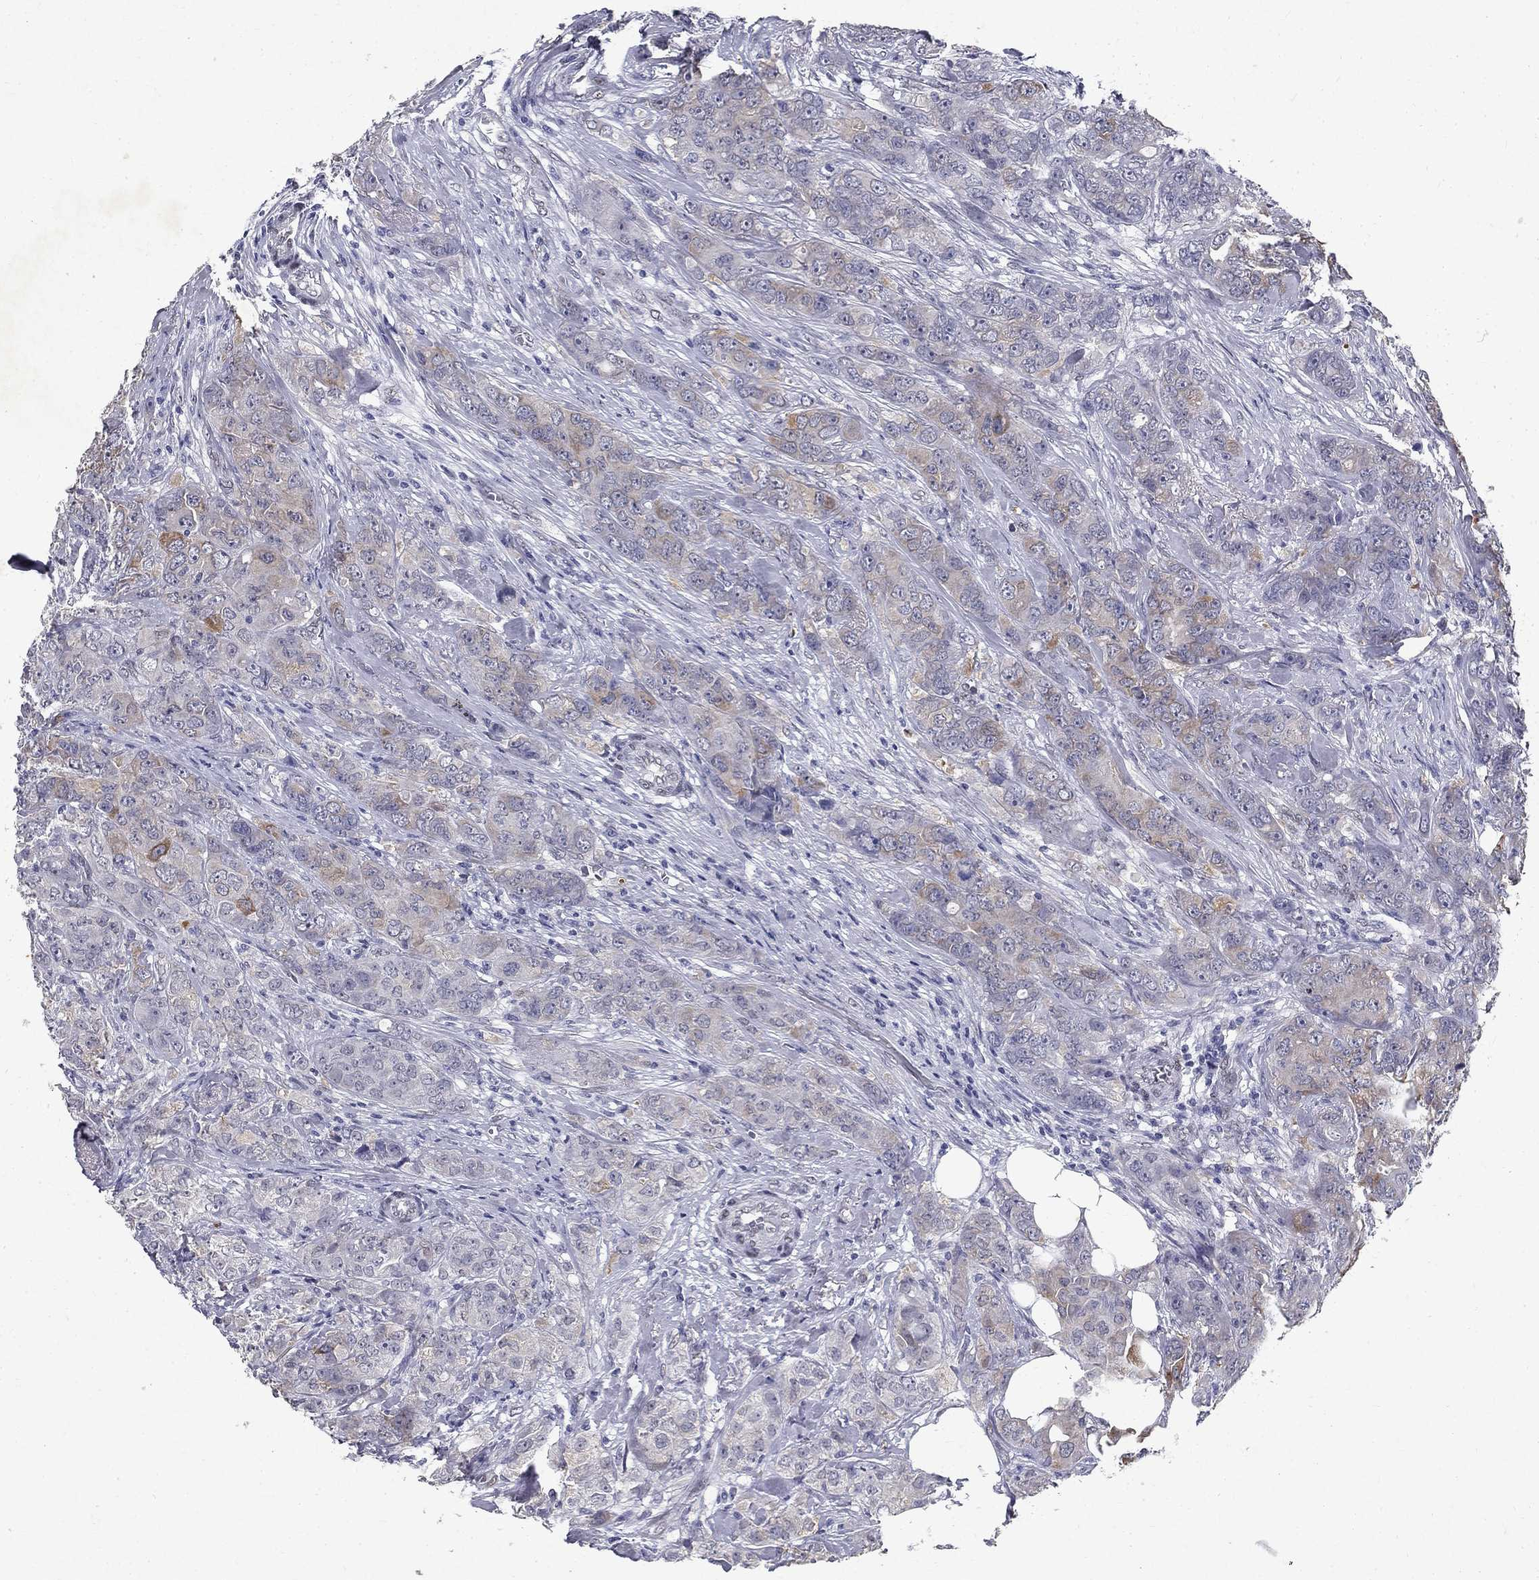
{"staining": {"intensity": "weak", "quantity": "<25%", "location": "cytoplasmic/membranous"}, "tissue": "breast cancer", "cell_type": "Tumor cells", "image_type": "cancer", "snomed": [{"axis": "morphology", "description": "Duct carcinoma"}, {"axis": "topography", "description": "Breast"}], "caption": "IHC histopathology image of neoplastic tissue: human breast cancer (intraductal carcinoma) stained with DAB (3,3'-diaminobenzidine) demonstrates no significant protein expression in tumor cells.", "gene": "RBFOX1", "patient": {"sex": "female", "age": 43}}